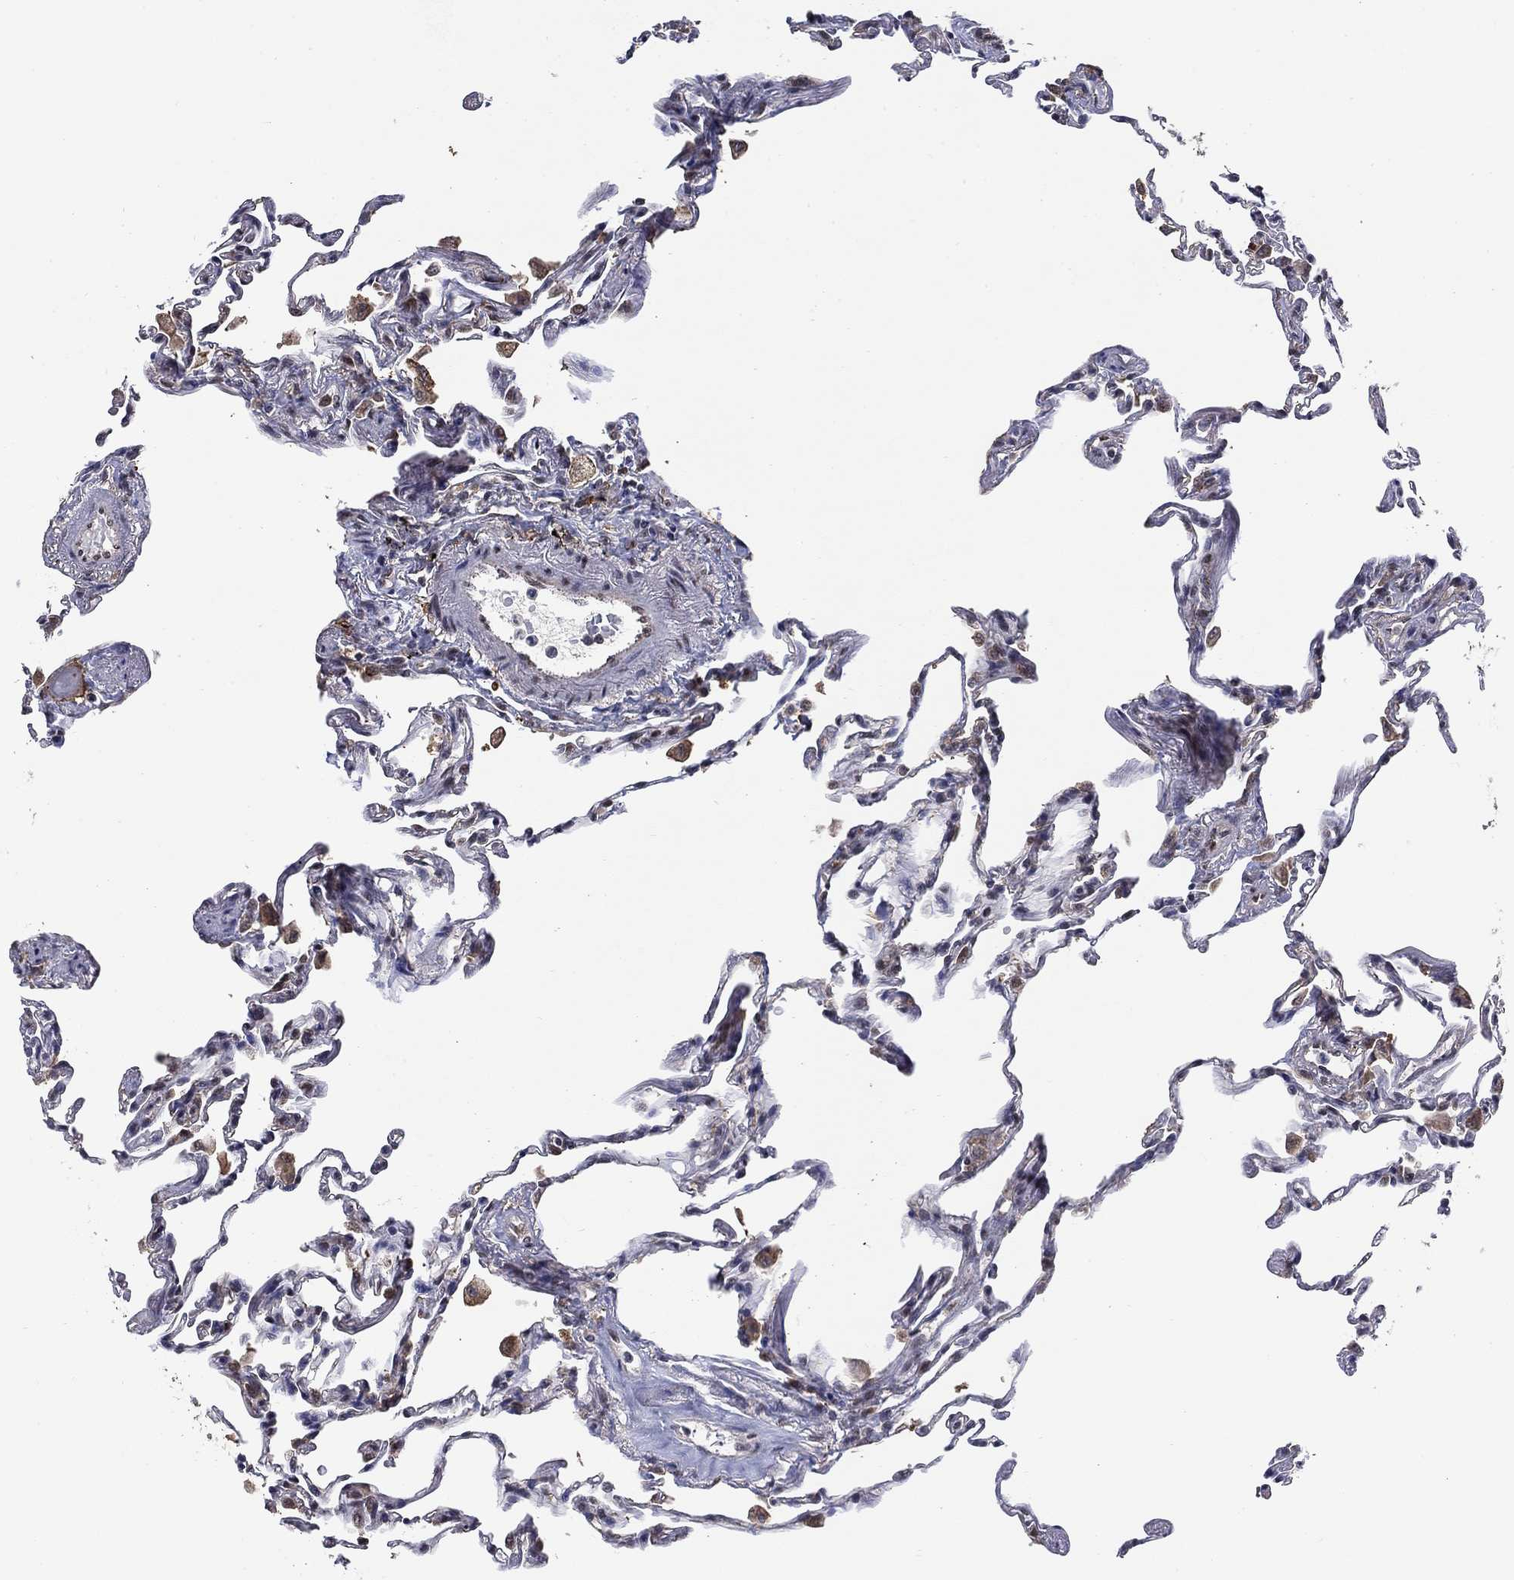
{"staining": {"intensity": "negative", "quantity": "none", "location": "none"}, "tissue": "lung", "cell_type": "Alveolar cells", "image_type": "normal", "snomed": [{"axis": "morphology", "description": "Normal tissue, NOS"}, {"axis": "topography", "description": "Lung"}], "caption": "Histopathology image shows no significant protein expression in alveolar cells of unremarkable lung.", "gene": "GRIA3", "patient": {"sex": "female", "age": 57}}